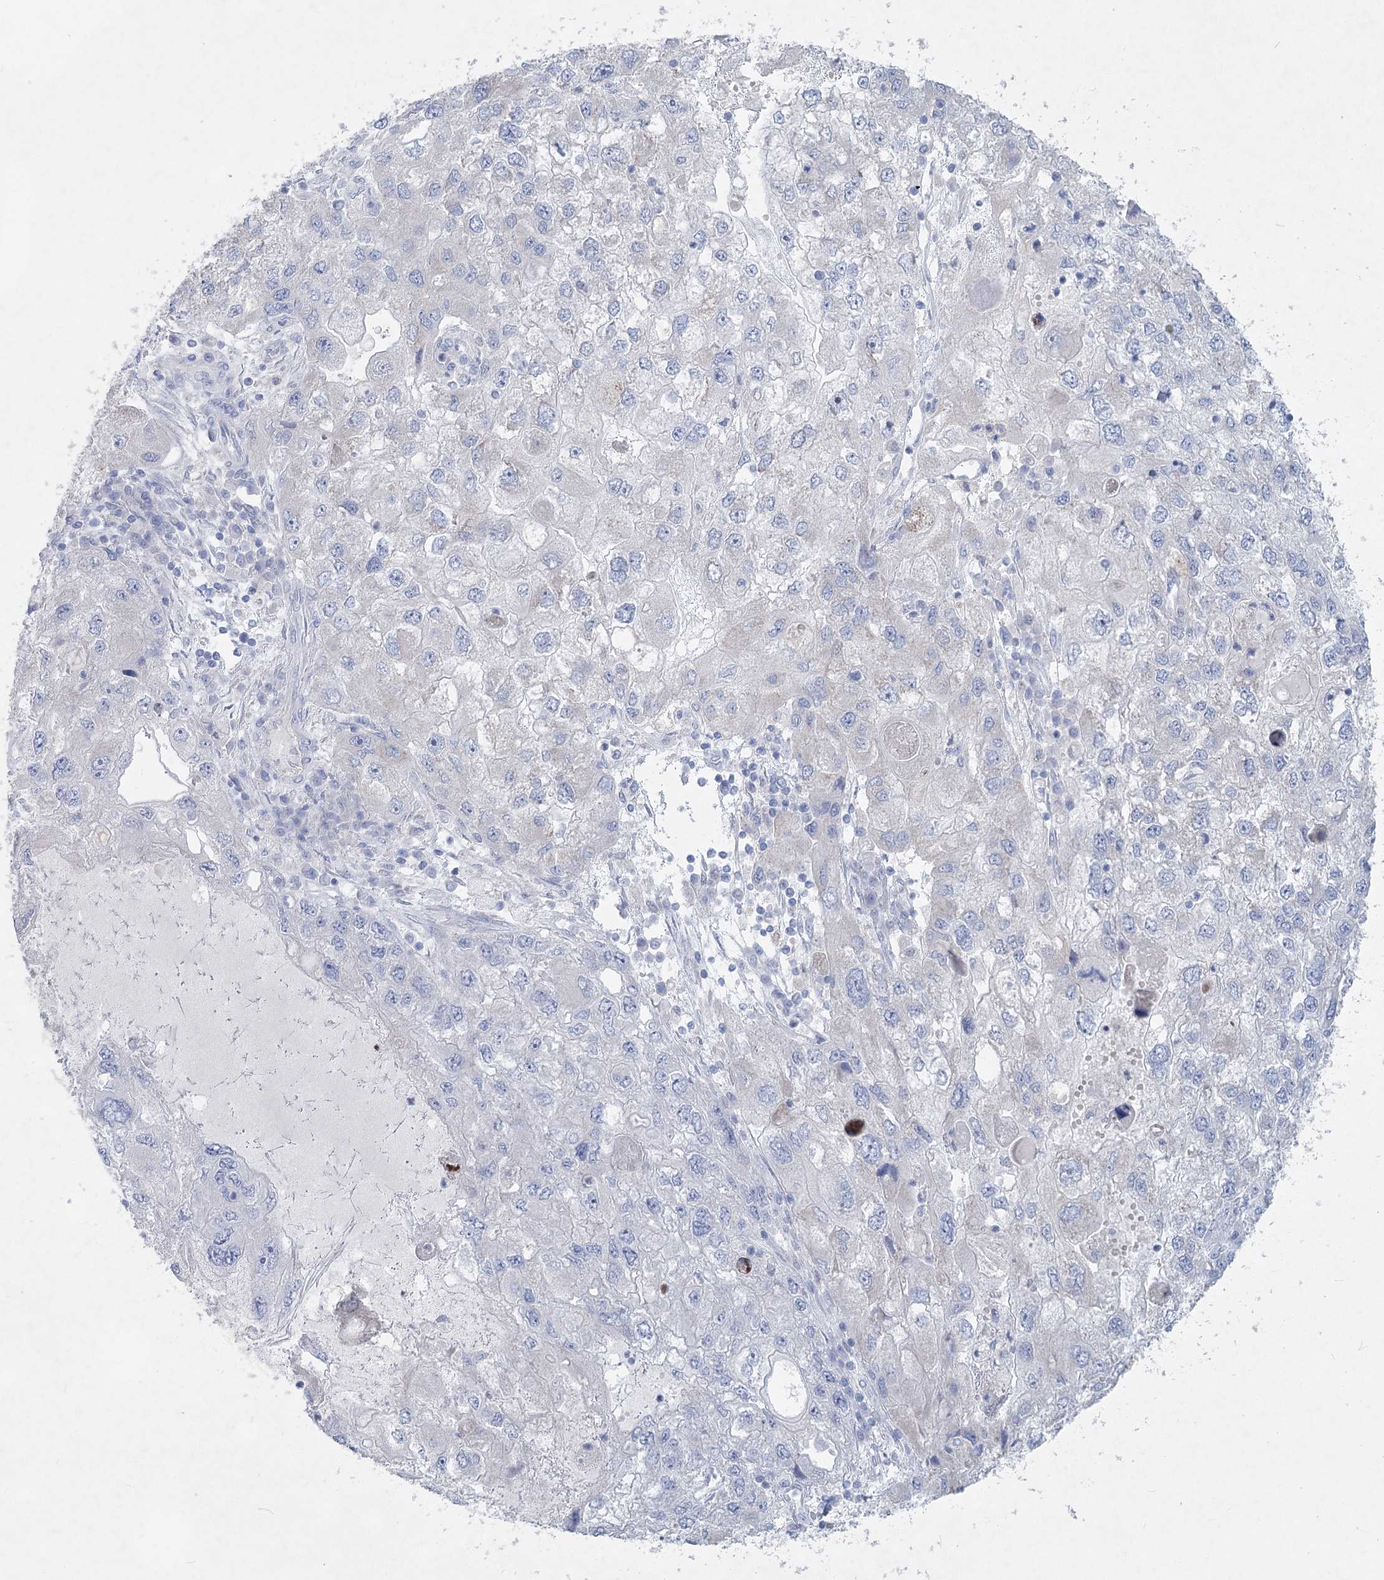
{"staining": {"intensity": "negative", "quantity": "none", "location": "none"}, "tissue": "endometrial cancer", "cell_type": "Tumor cells", "image_type": "cancer", "snomed": [{"axis": "morphology", "description": "Adenocarcinoma, NOS"}, {"axis": "topography", "description": "Endometrium"}], "caption": "Tumor cells show no significant expression in endometrial cancer.", "gene": "WDR74", "patient": {"sex": "female", "age": 49}}